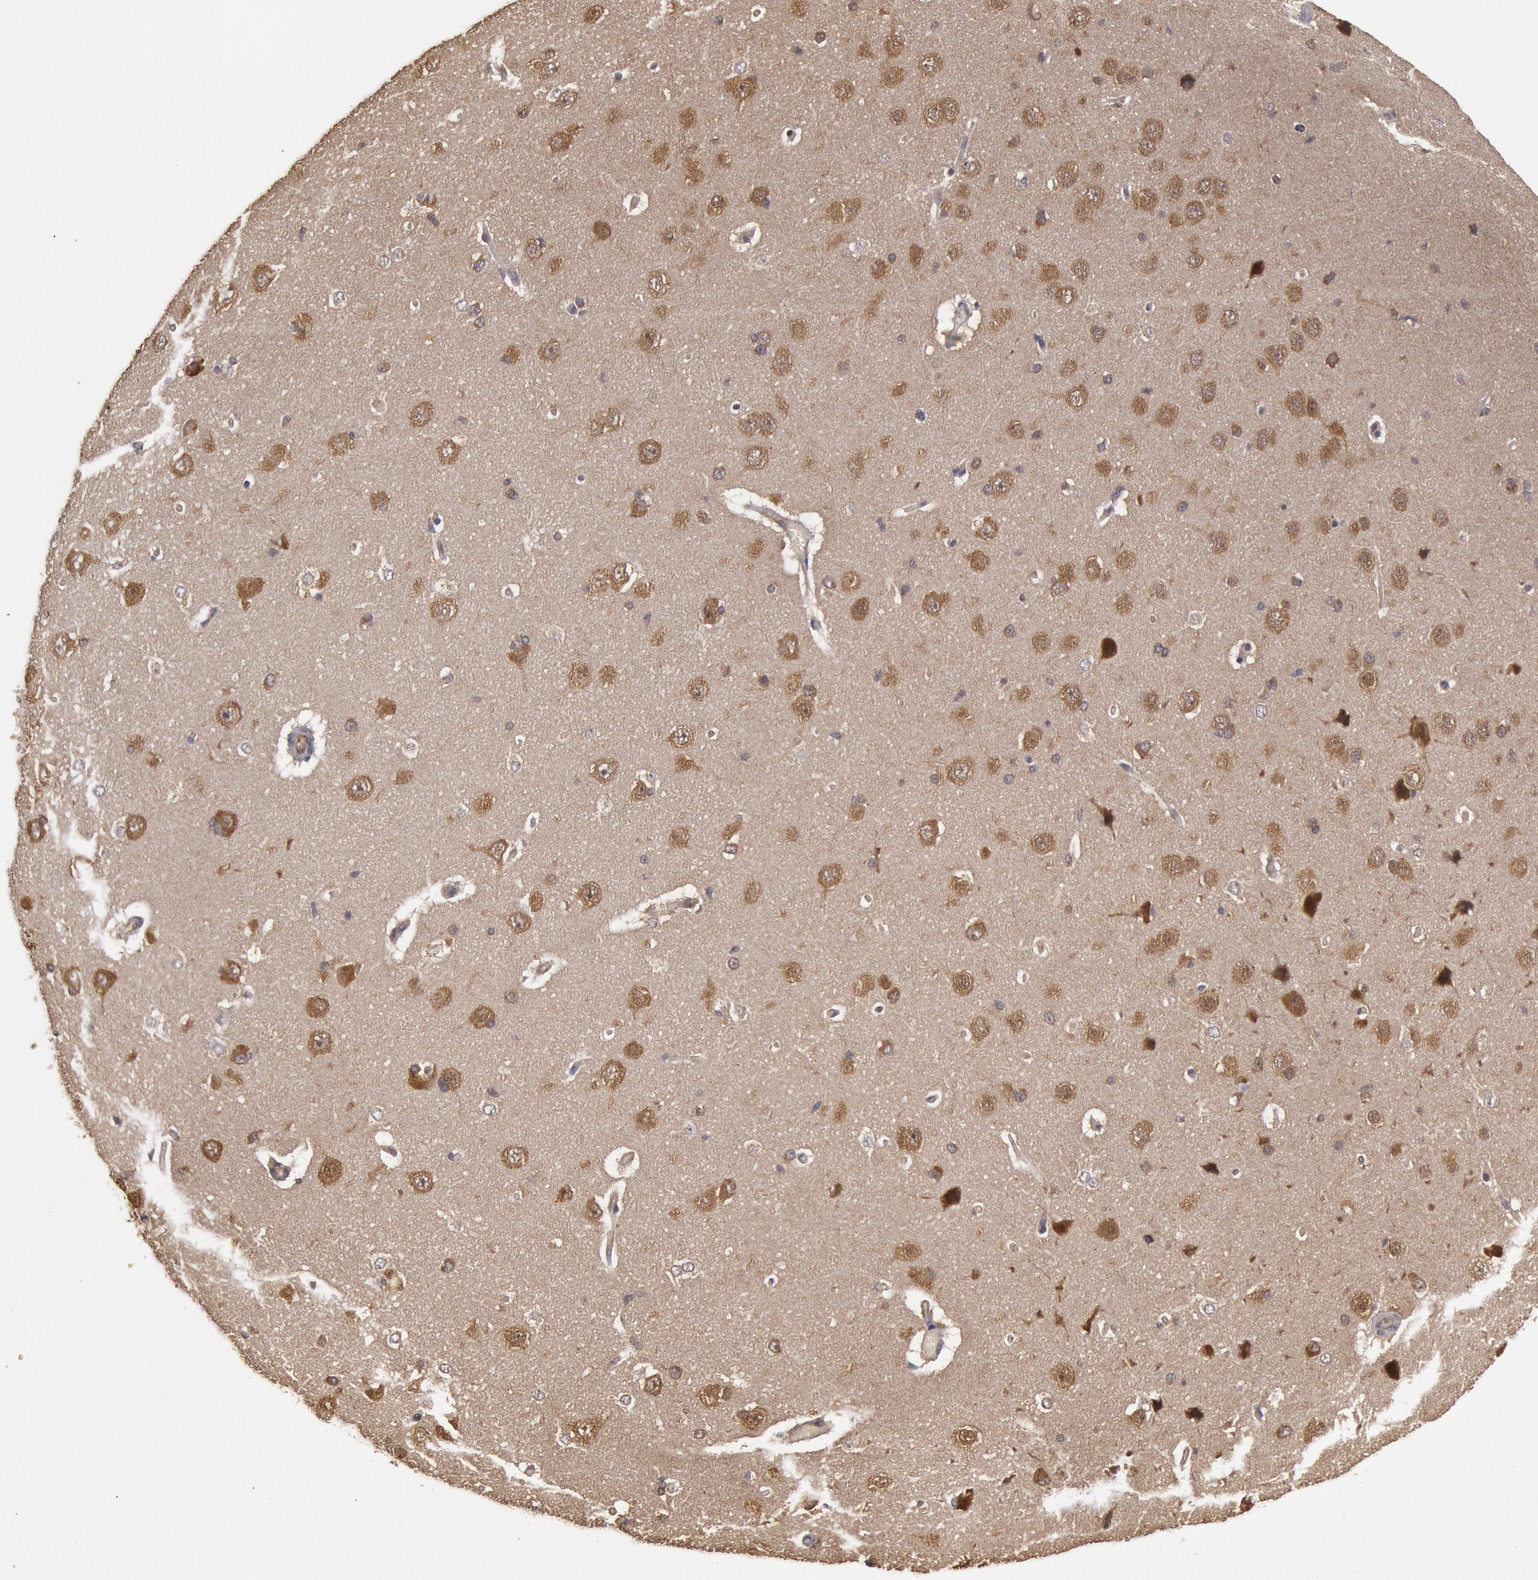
{"staining": {"intensity": "weak", "quantity": ">75%", "location": "cytoplasmic/membranous"}, "tissue": "cerebral cortex", "cell_type": "Endothelial cells", "image_type": "normal", "snomed": [{"axis": "morphology", "description": "Normal tissue, NOS"}, {"axis": "topography", "description": "Cerebral cortex"}], "caption": "Cerebral cortex was stained to show a protein in brown. There is low levels of weak cytoplasmic/membranous positivity in about >75% of endothelial cells. (Brightfield microscopy of DAB IHC at high magnification).", "gene": "USP14", "patient": {"sex": "female", "age": 45}}